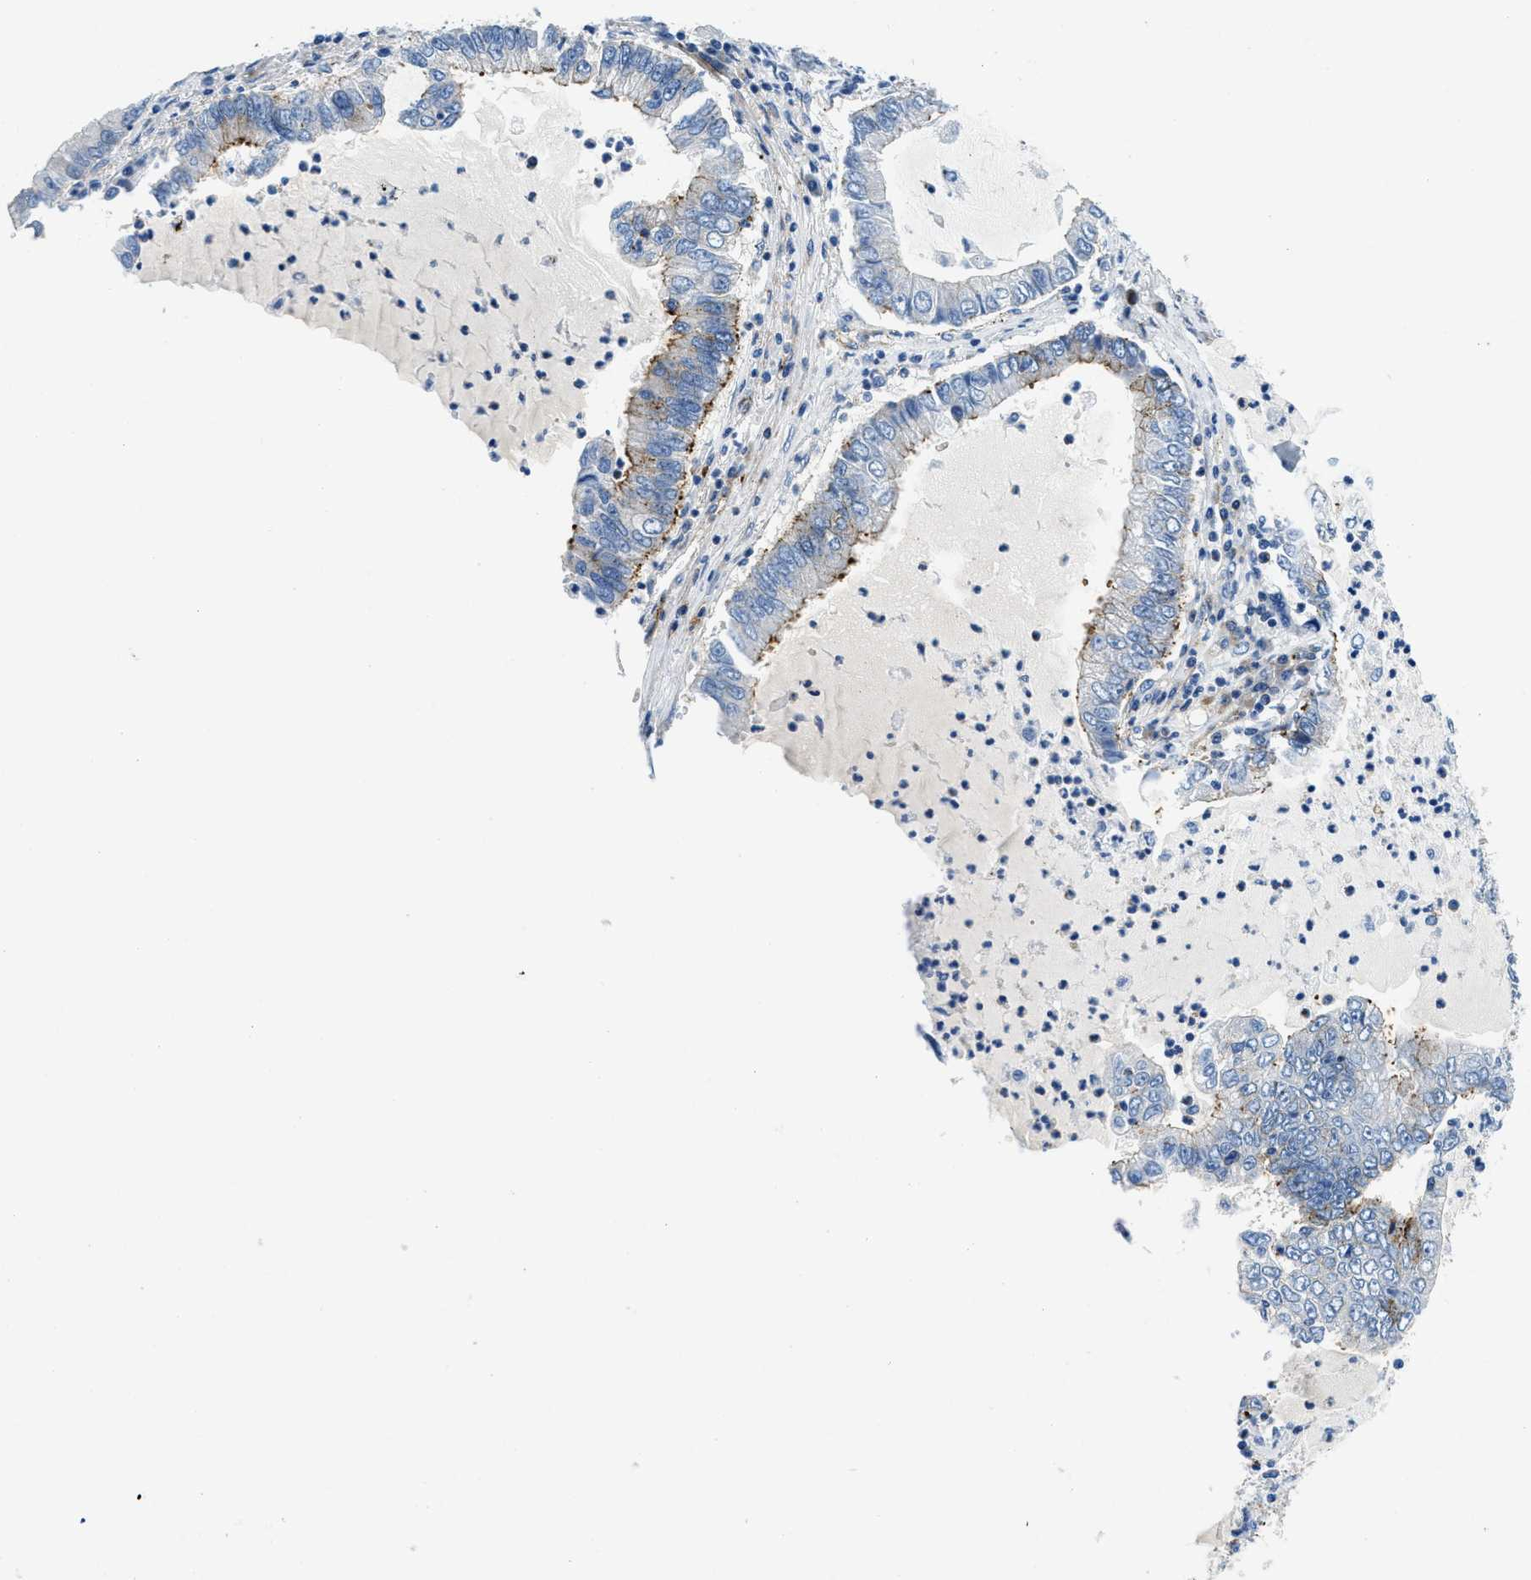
{"staining": {"intensity": "negative", "quantity": "none", "location": "none"}, "tissue": "lung cancer", "cell_type": "Tumor cells", "image_type": "cancer", "snomed": [{"axis": "morphology", "description": "Adenocarcinoma, NOS"}, {"axis": "topography", "description": "Lung"}], "caption": "Immunohistochemistry image of neoplastic tissue: human adenocarcinoma (lung) stained with DAB displays no significant protein expression in tumor cells.", "gene": "CUTA", "patient": {"sex": "female", "age": 51}}